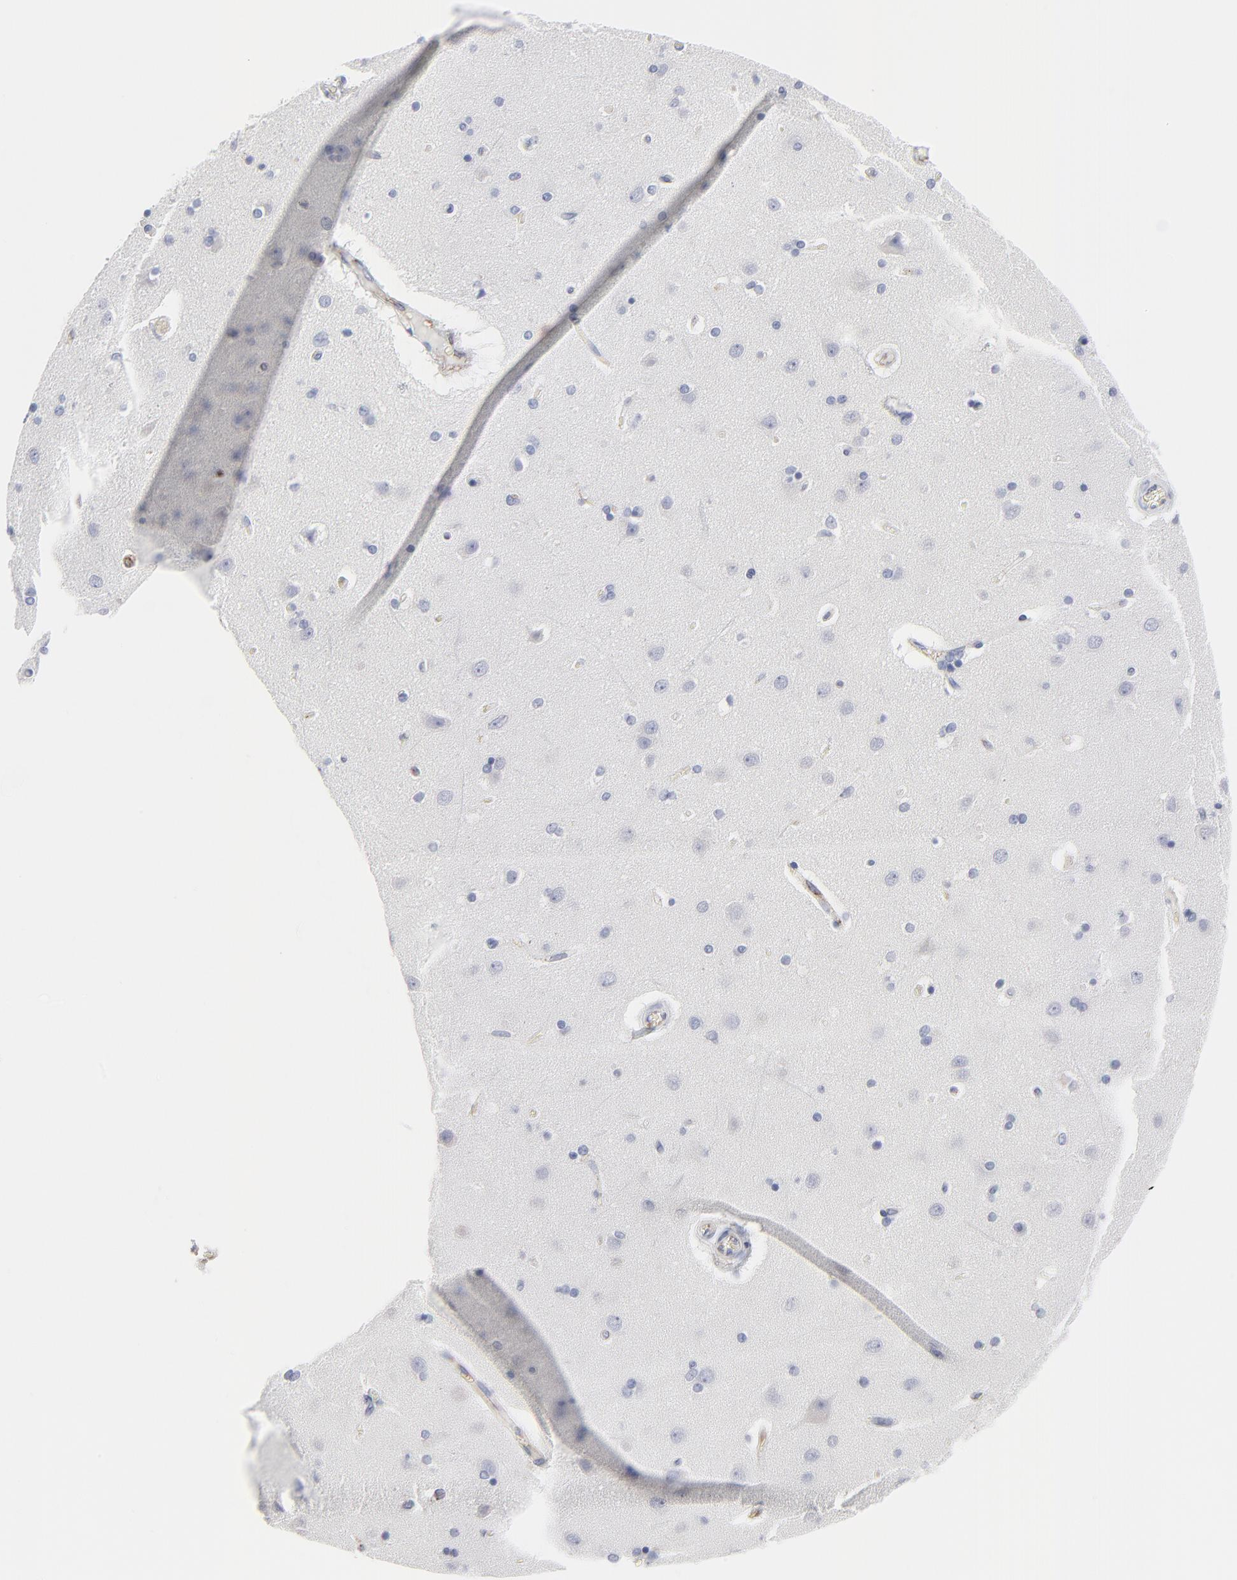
{"staining": {"intensity": "negative", "quantity": "none", "location": "none"}, "tissue": "cerebral cortex", "cell_type": "Endothelial cells", "image_type": "normal", "snomed": [{"axis": "morphology", "description": "Normal tissue, NOS"}, {"axis": "topography", "description": "Cerebral cortex"}], "caption": "DAB (3,3'-diaminobenzidine) immunohistochemical staining of benign cerebral cortex demonstrates no significant expression in endothelial cells.", "gene": "TRIM22", "patient": {"sex": "female", "age": 54}}